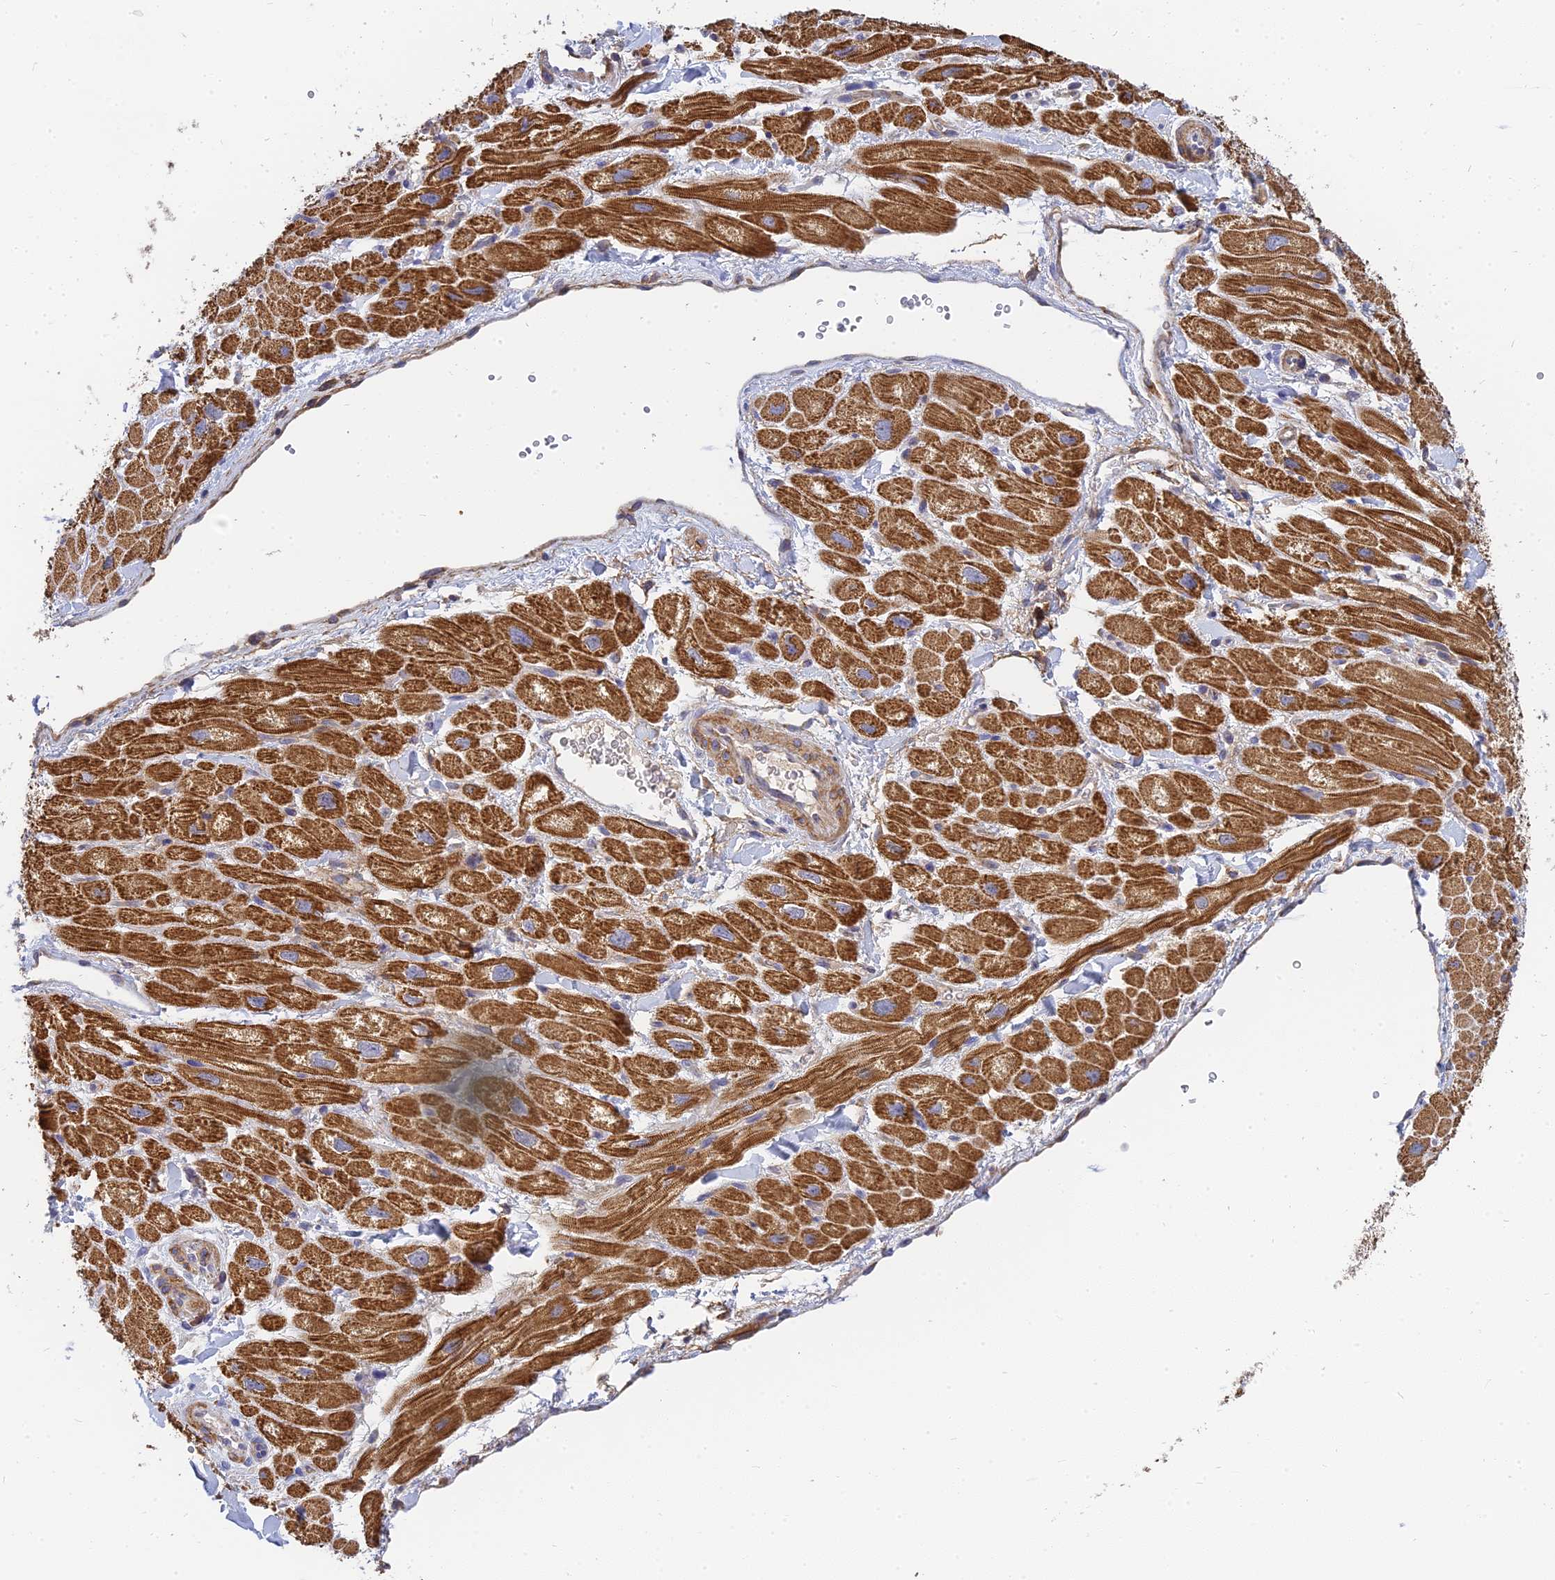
{"staining": {"intensity": "strong", "quantity": "25%-75%", "location": "cytoplasmic/membranous"}, "tissue": "heart muscle", "cell_type": "Cardiomyocytes", "image_type": "normal", "snomed": [{"axis": "morphology", "description": "Normal tissue, NOS"}, {"axis": "topography", "description": "Heart"}], "caption": "The micrograph shows immunohistochemical staining of unremarkable heart muscle. There is strong cytoplasmic/membranous positivity is seen in approximately 25%-75% of cardiomyocytes. The staining was performed using DAB, with brown indicating positive protein expression. Nuclei are stained blue with hematoxylin.", "gene": "MRPL15", "patient": {"sex": "male", "age": 65}}